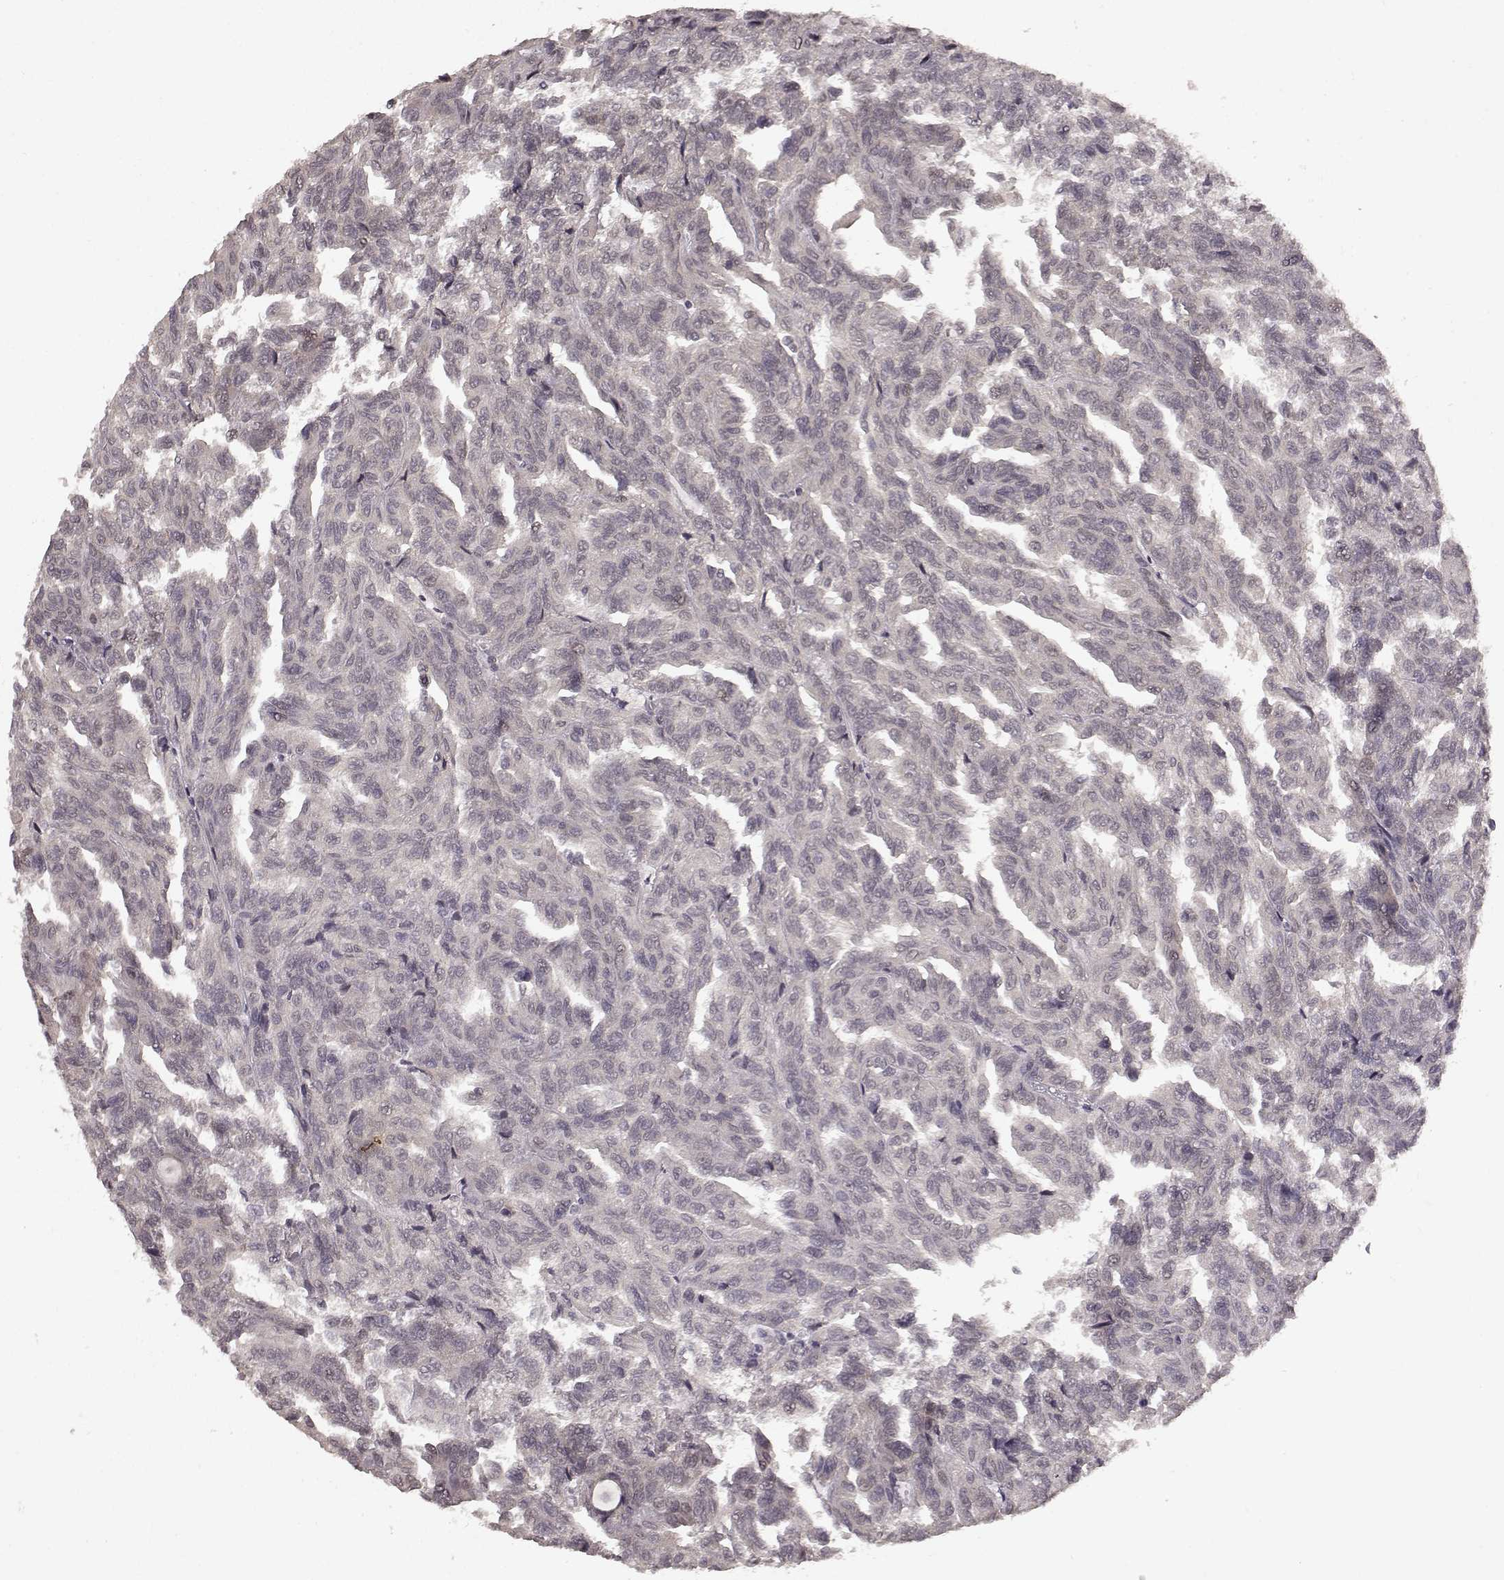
{"staining": {"intensity": "negative", "quantity": "none", "location": "none"}, "tissue": "renal cancer", "cell_type": "Tumor cells", "image_type": "cancer", "snomed": [{"axis": "morphology", "description": "Adenocarcinoma, NOS"}, {"axis": "topography", "description": "Kidney"}], "caption": "This photomicrograph is of renal cancer (adenocarcinoma) stained with IHC to label a protein in brown with the nuclei are counter-stained blue. There is no staining in tumor cells.", "gene": "NTRK2", "patient": {"sex": "male", "age": 79}}